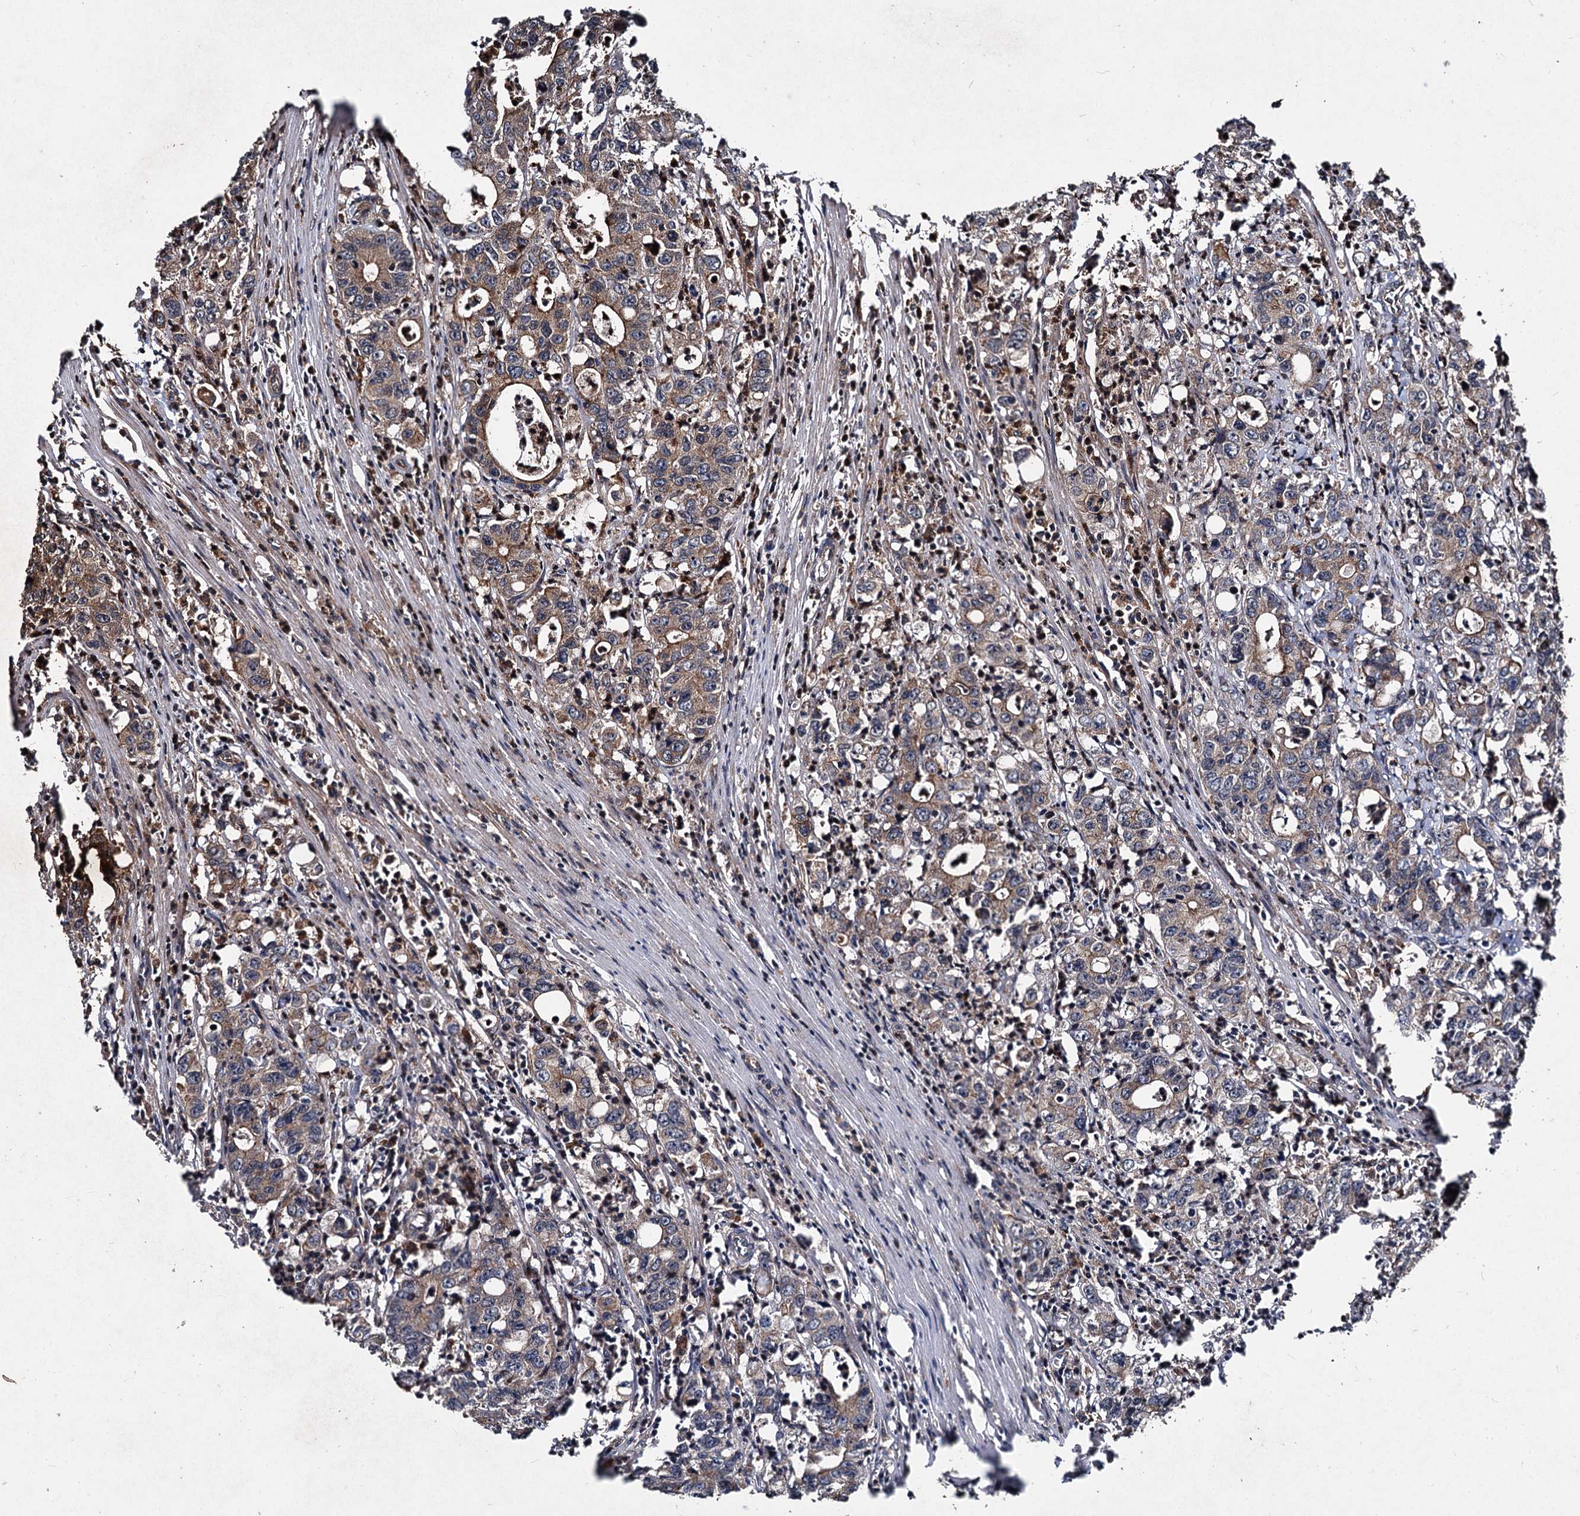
{"staining": {"intensity": "weak", "quantity": ">75%", "location": "cytoplasmic/membranous"}, "tissue": "colorectal cancer", "cell_type": "Tumor cells", "image_type": "cancer", "snomed": [{"axis": "morphology", "description": "Adenocarcinoma, NOS"}, {"axis": "topography", "description": "Colon"}], "caption": "Immunohistochemistry (IHC) (DAB) staining of colorectal cancer demonstrates weak cytoplasmic/membranous protein expression in approximately >75% of tumor cells.", "gene": "BCL2L2", "patient": {"sex": "female", "age": 75}}